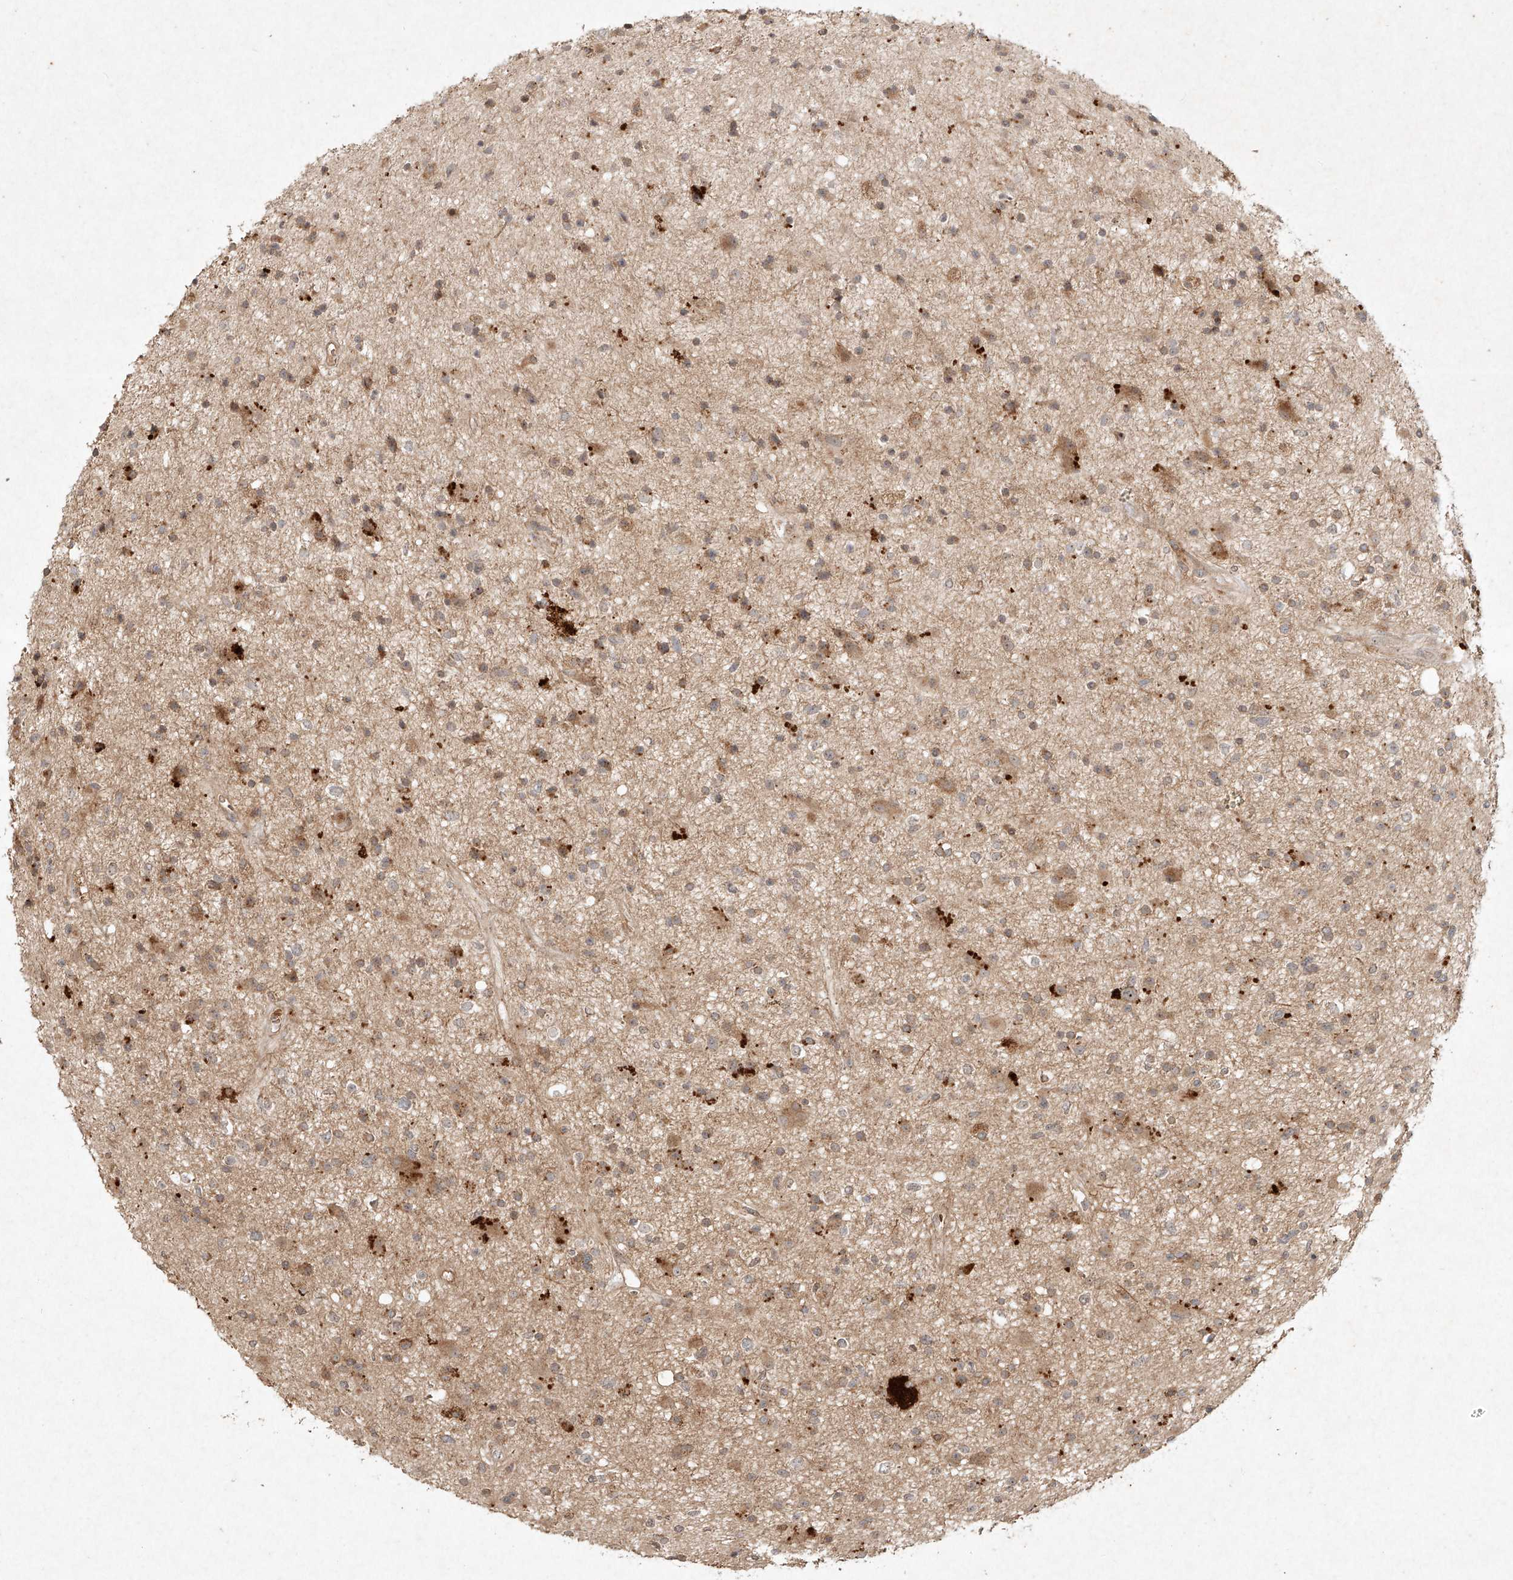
{"staining": {"intensity": "moderate", "quantity": "<25%", "location": "cytoplasmic/membranous"}, "tissue": "glioma", "cell_type": "Tumor cells", "image_type": "cancer", "snomed": [{"axis": "morphology", "description": "Glioma, malignant, High grade"}, {"axis": "topography", "description": "Brain"}], "caption": "The micrograph reveals staining of malignant glioma (high-grade), revealing moderate cytoplasmic/membranous protein positivity (brown color) within tumor cells.", "gene": "CYYR1", "patient": {"sex": "male", "age": 33}}